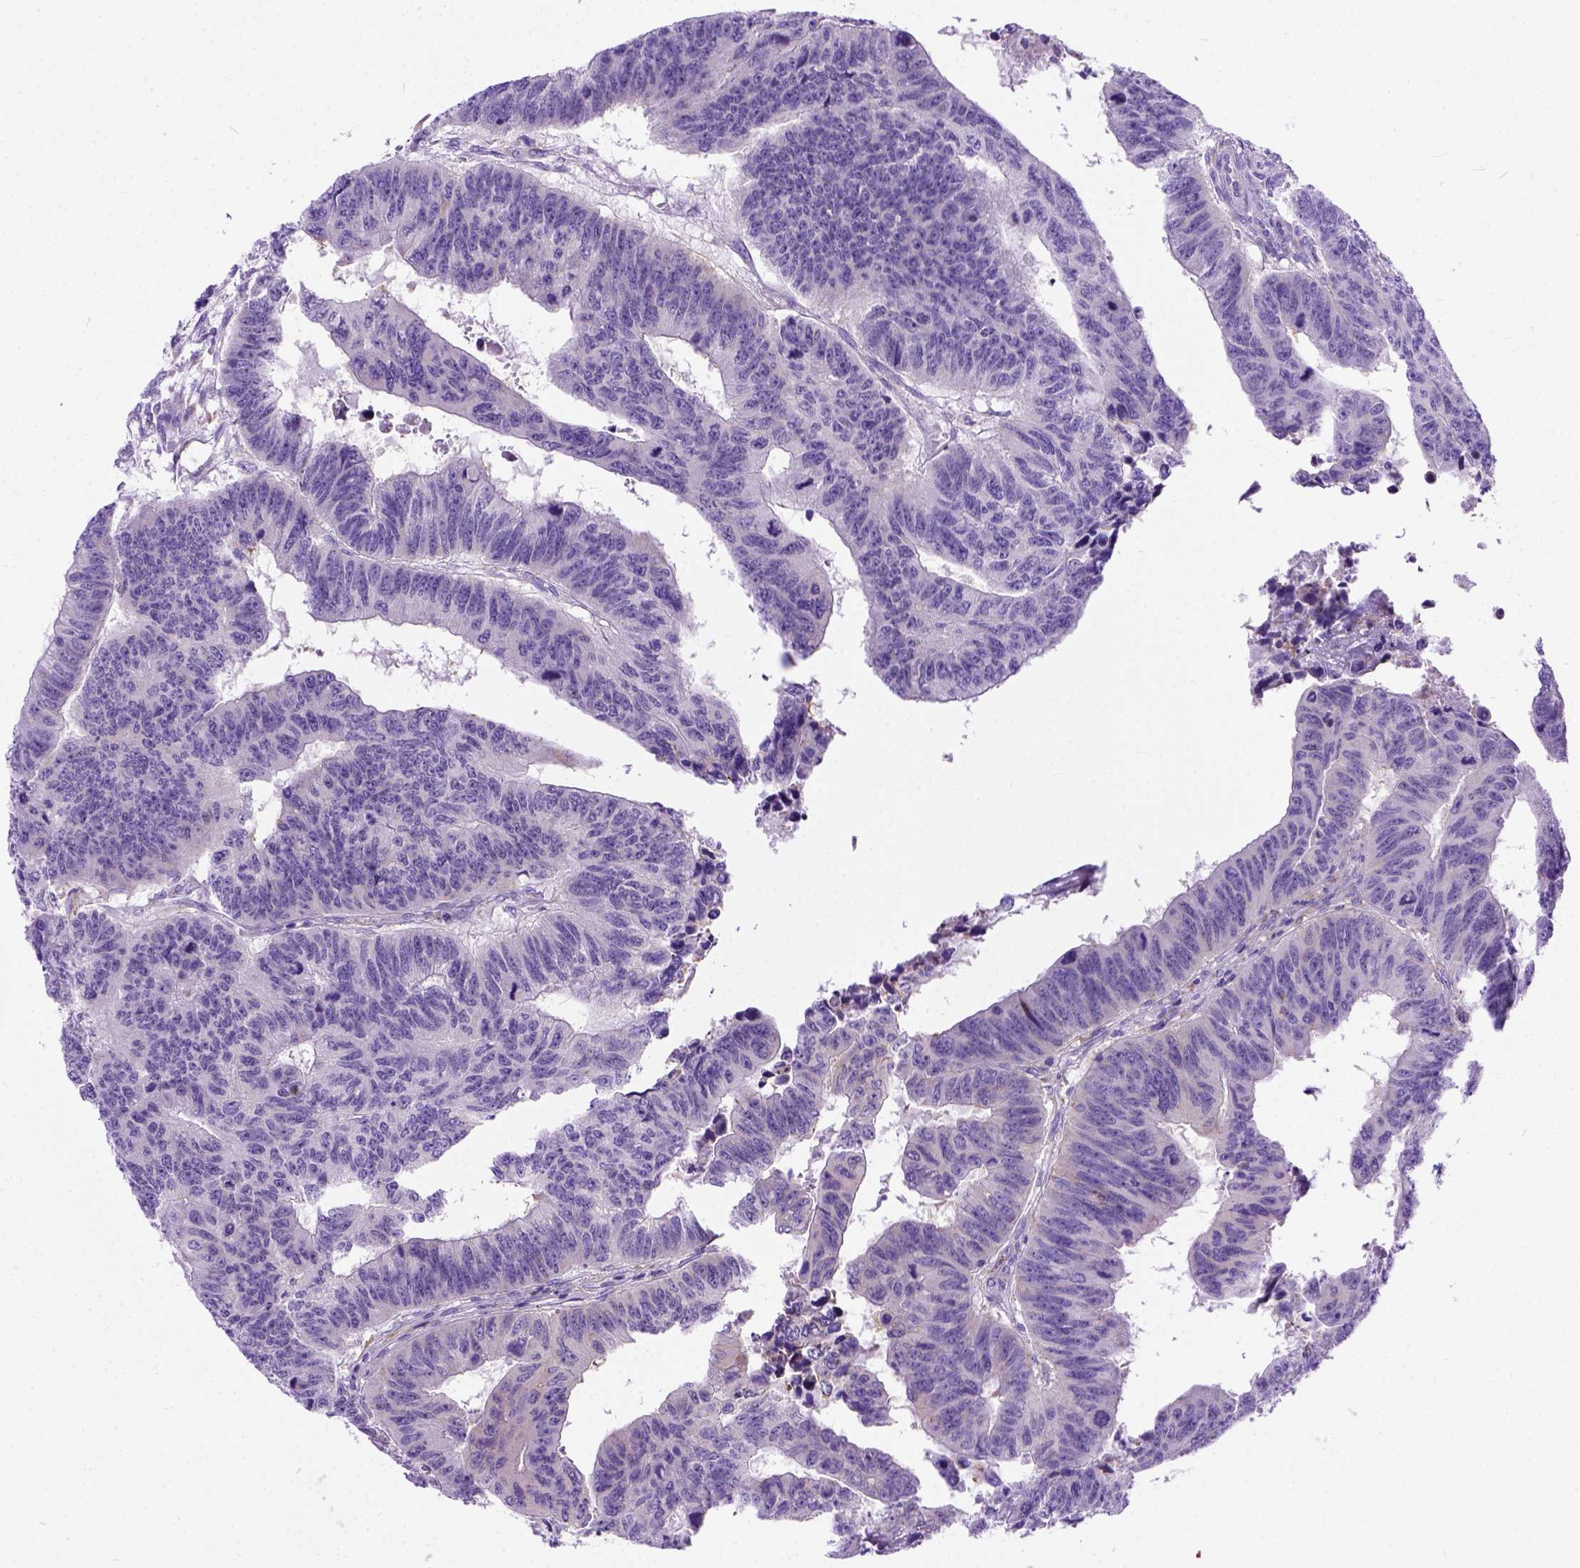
{"staining": {"intensity": "negative", "quantity": "none", "location": "none"}, "tissue": "colorectal cancer", "cell_type": "Tumor cells", "image_type": "cancer", "snomed": [{"axis": "morphology", "description": "Adenocarcinoma, NOS"}, {"axis": "topography", "description": "Rectum"}], "caption": "Human colorectal cancer (adenocarcinoma) stained for a protein using immunohistochemistry (IHC) displays no staining in tumor cells.", "gene": "PLK4", "patient": {"sex": "female", "age": 85}}